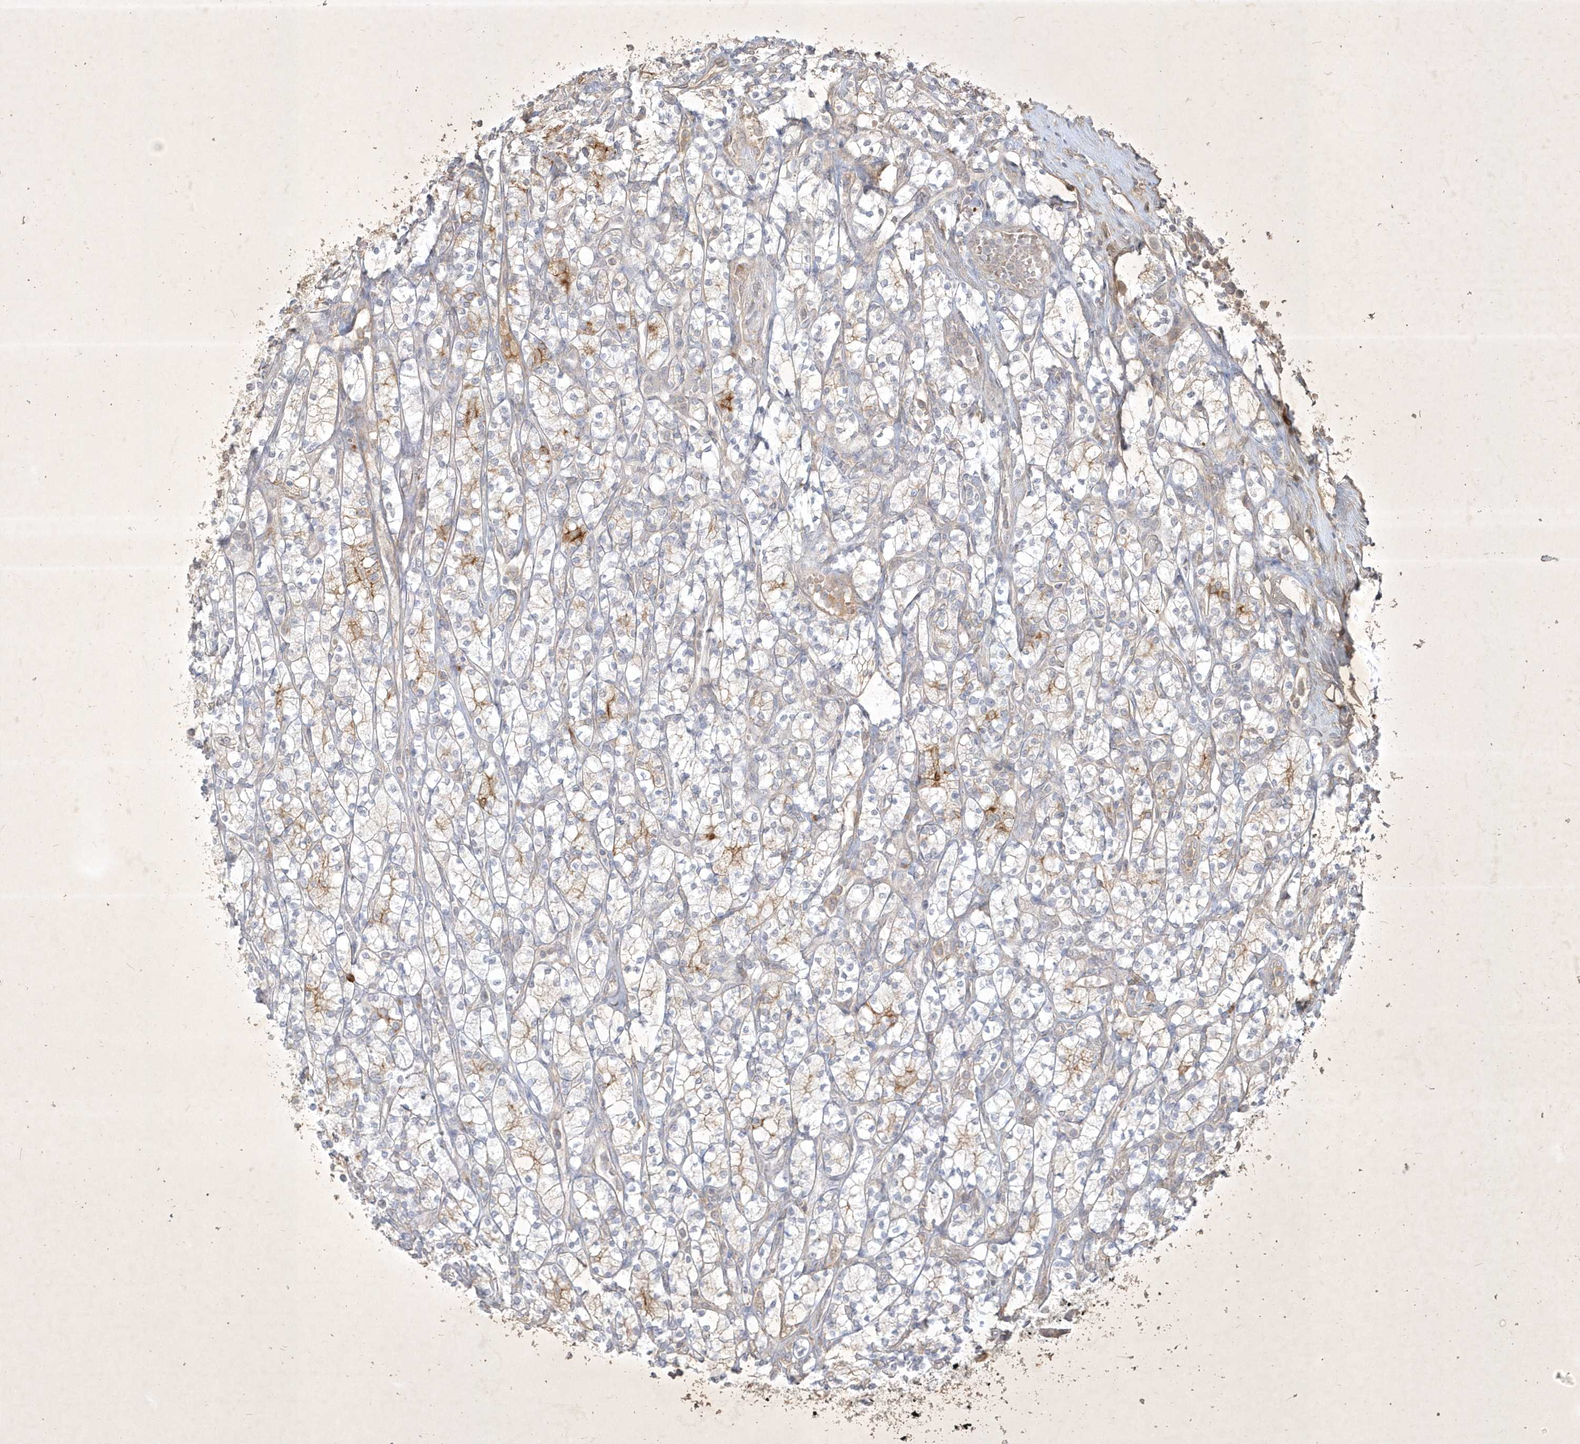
{"staining": {"intensity": "moderate", "quantity": "<25%", "location": "cytoplasmic/membranous"}, "tissue": "renal cancer", "cell_type": "Tumor cells", "image_type": "cancer", "snomed": [{"axis": "morphology", "description": "Adenocarcinoma, NOS"}, {"axis": "topography", "description": "Kidney"}], "caption": "Immunohistochemistry (IHC) image of neoplastic tissue: renal adenocarcinoma stained using immunohistochemistry (IHC) displays low levels of moderate protein expression localized specifically in the cytoplasmic/membranous of tumor cells, appearing as a cytoplasmic/membranous brown color.", "gene": "BOD1", "patient": {"sex": "male", "age": 77}}